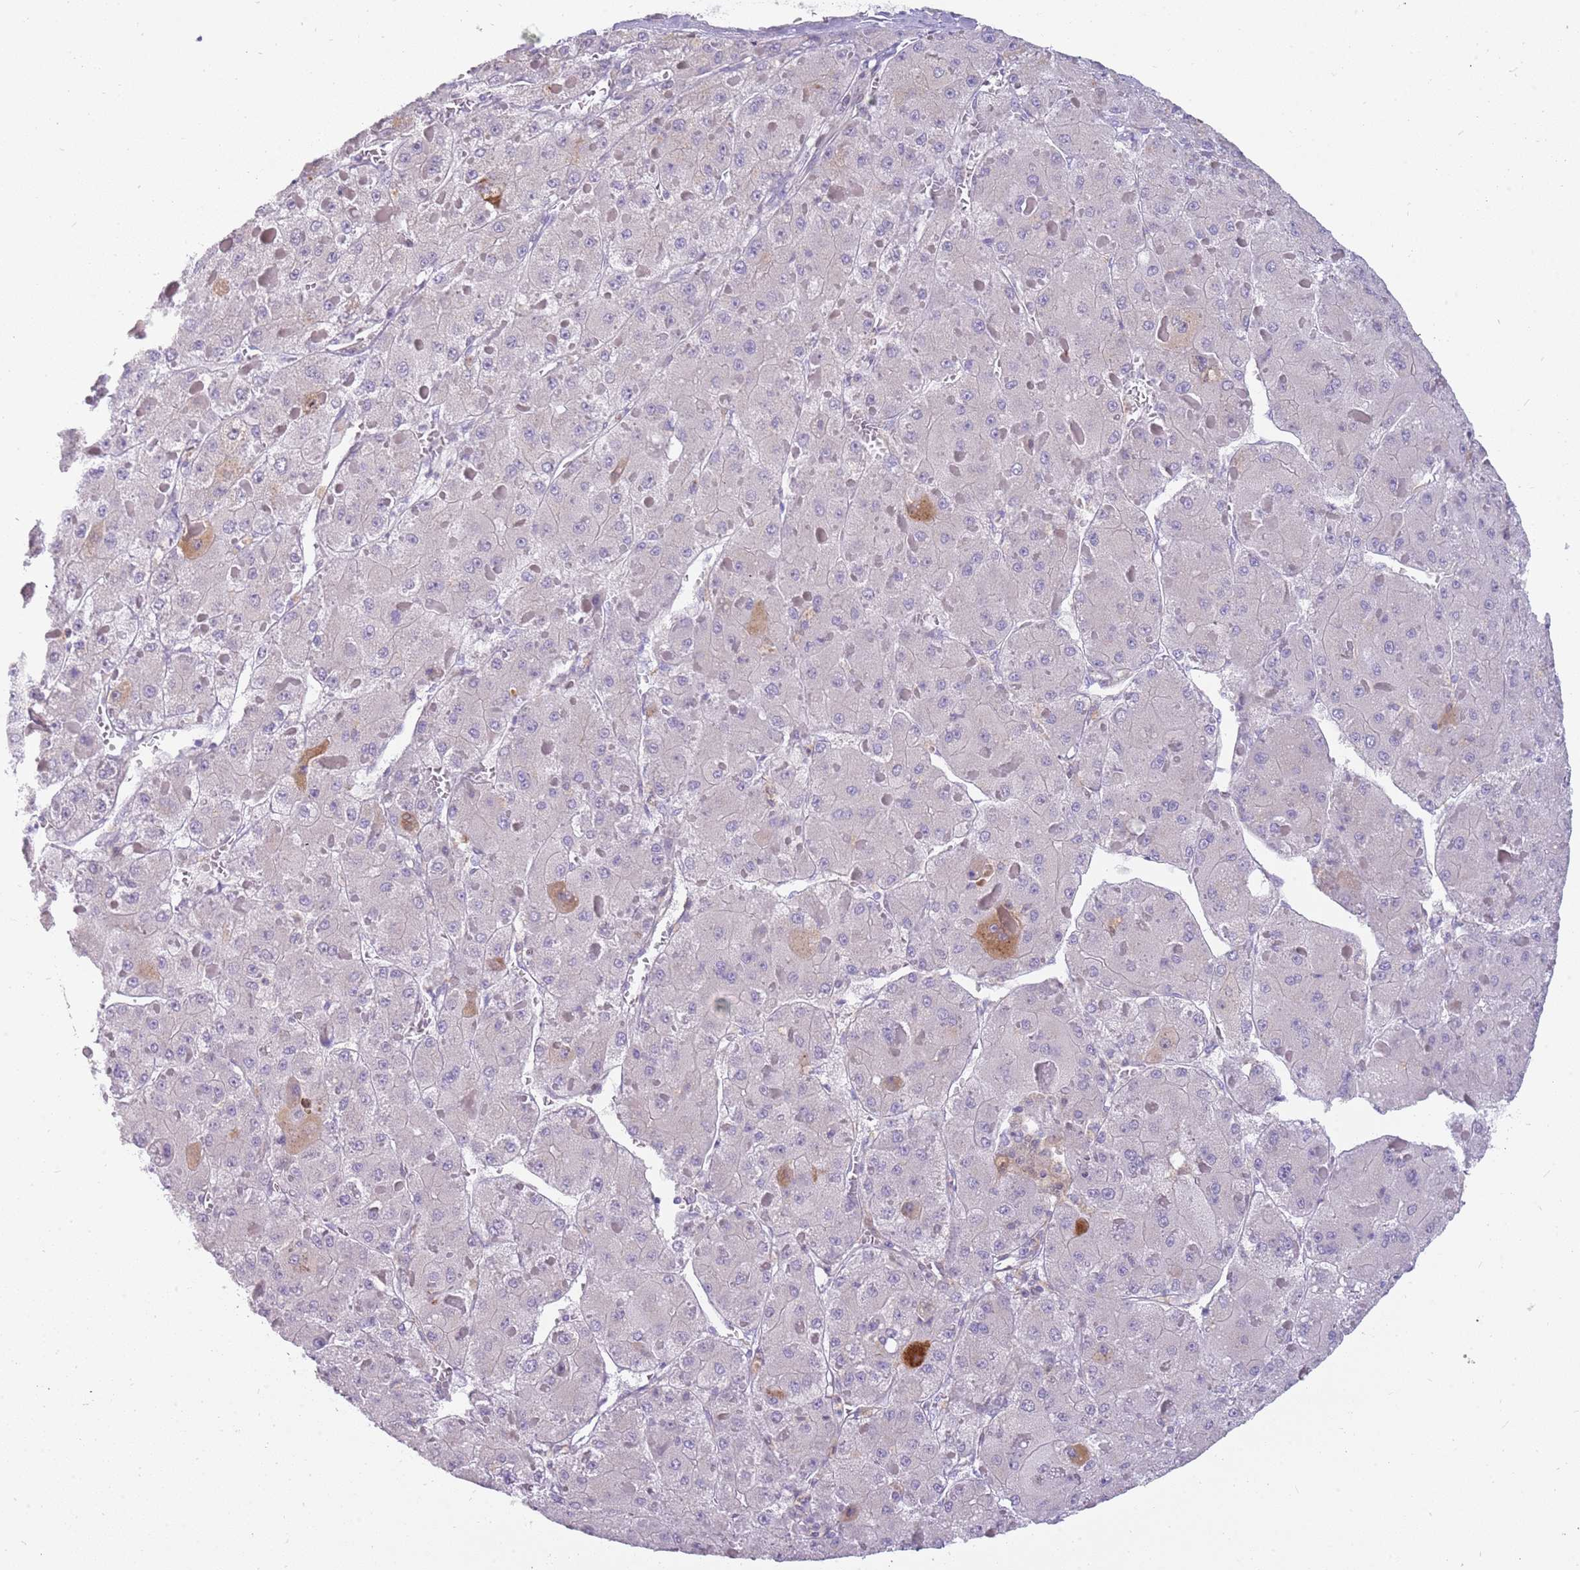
{"staining": {"intensity": "negative", "quantity": "none", "location": "none"}, "tissue": "liver cancer", "cell_type": "Tumor cells", "image_type": "cancer", "snomed": [{"axis": "morphology", "description": "Carcinoma, Hepatocellular, NOS"}, {"axis": "topography", "description": "Liver"}], "caption": "Immunohistochemical staining of liver cancer shows no significant staining in tumor cells.", "gene": "DIPK1C", "patient": {"sex": "female", "age": 73}}